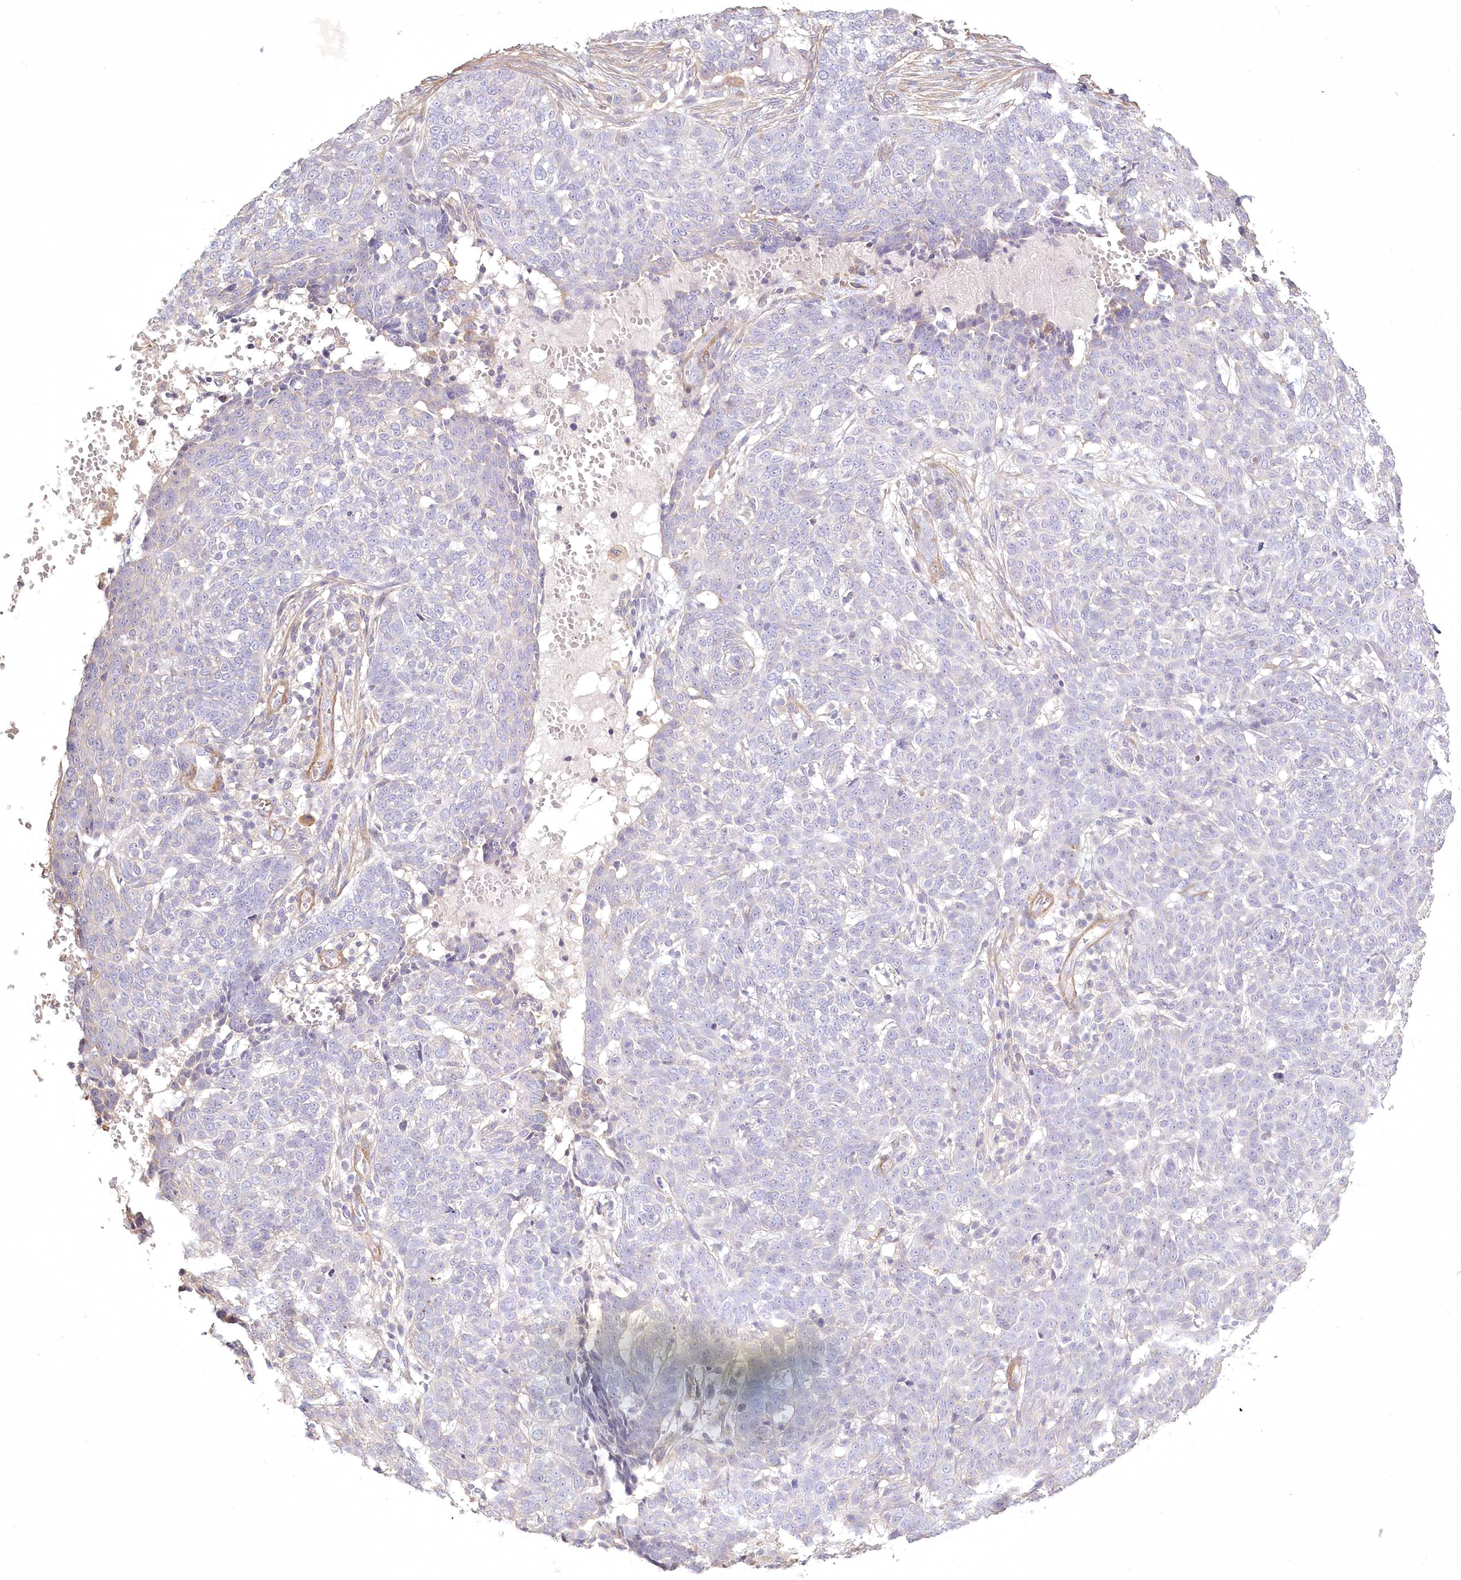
{"staining": {"intensity": "negative", "quantity": "none", "location": "none"}, "tissue": "skin cancer", "cell_type": "Tumor cells", "image_type": "cancer", "snomed": [{"axis": "morphology", "description": "Basal cell carcinoma"}, {"axis": "topography", "description": "Skin"}], "caption": "IHC of human basal cell carcinoma (skin) reveals no expression in tumor cells.", "gene": "INPP4B", "patient": {"sex": "male", "age": 85}}